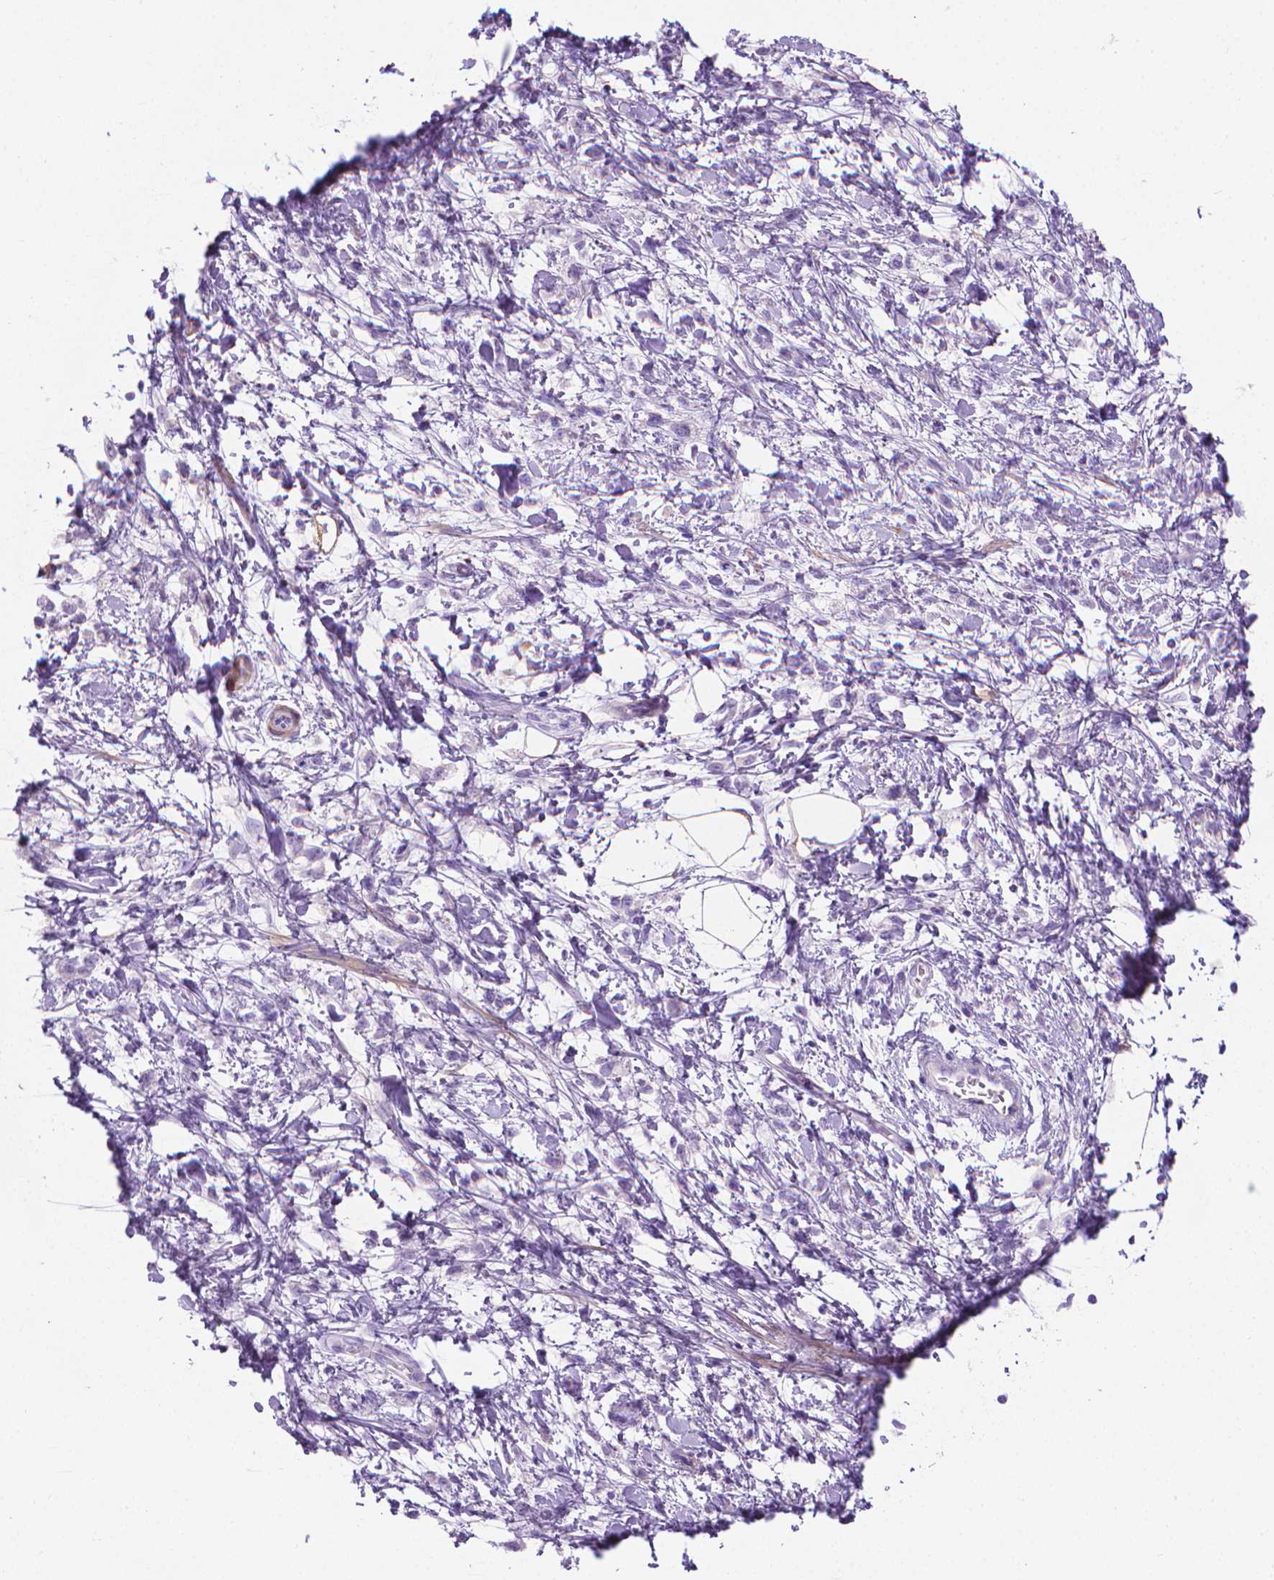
{"staining": {"intensity": "negative", "quantity": "none", "location": "none"}, "tissue": "stomach cancer", "cell_type": "Tumor cells", "image_type": "cancer", "snomed": [{"axis": "morphology", "description": "Adenocarcinoma, NOS"}, {"axis": "topography", "description": "Stomach"}], "caption": "The immunohistochemistry micrograph has no significant positivity in tumor cells of stomach cancer (adenocarcinoma) tissue.", "gene": "FASN", "patient": {"sex": "female", "age": 60}}